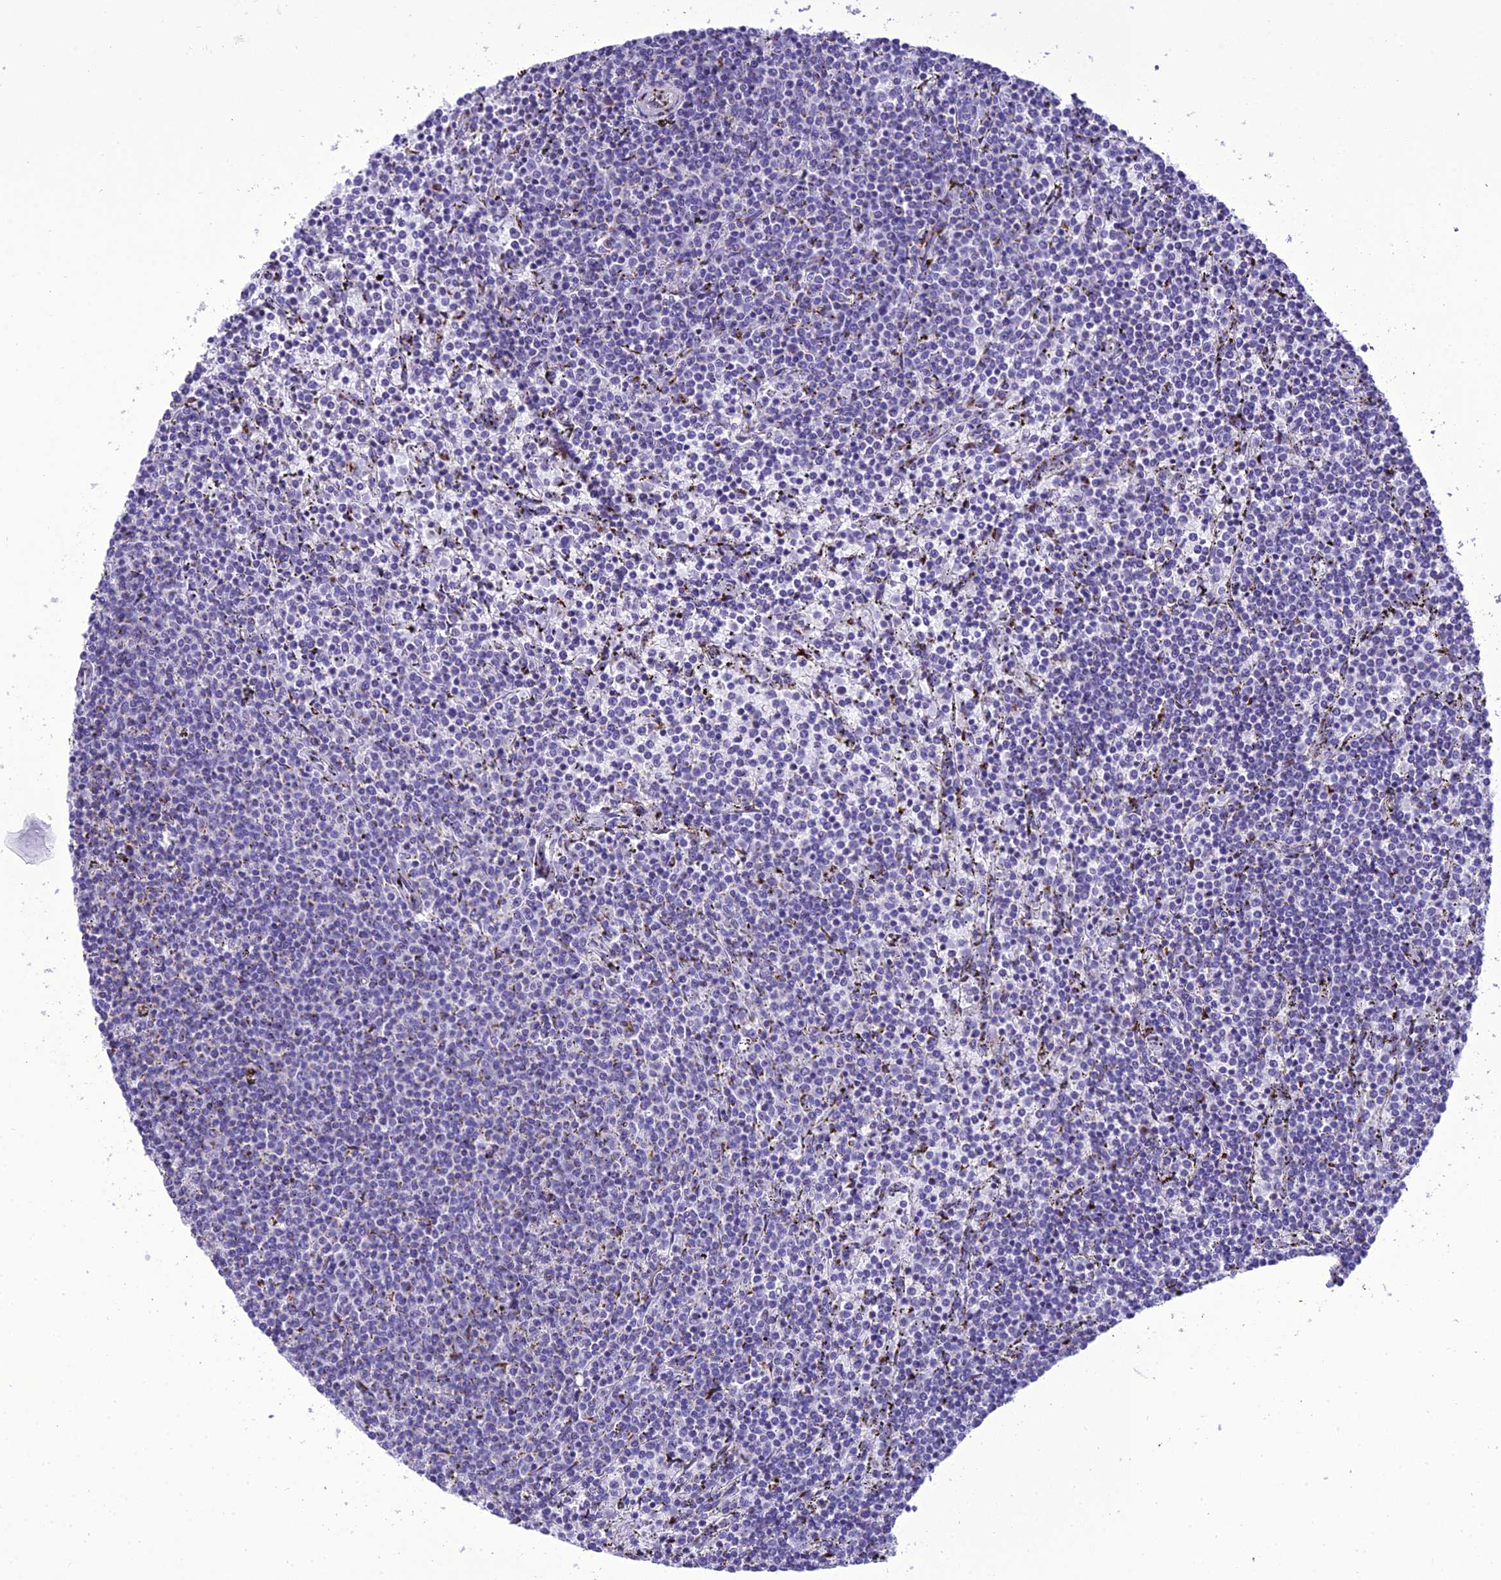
{"staining": {"intensity": "negative", "quantity": "none", "location": "none"}, "tissue": "lymphoma", "cell_type": "Tumor cells", "image_type": "cancer", "snomed": [{"axis": "morphology", "description": "Malignant lymphoma, non-Hodgkin's type, Low grade"}, {"axis": "topography", "description": "Spleen"}], "caption": "Immunohistochemistry (IHC) of lymphoma shows no positivity in tumor cells.", "gene": "GOLM2", "patient": {"sex": "female", "age": 50}}